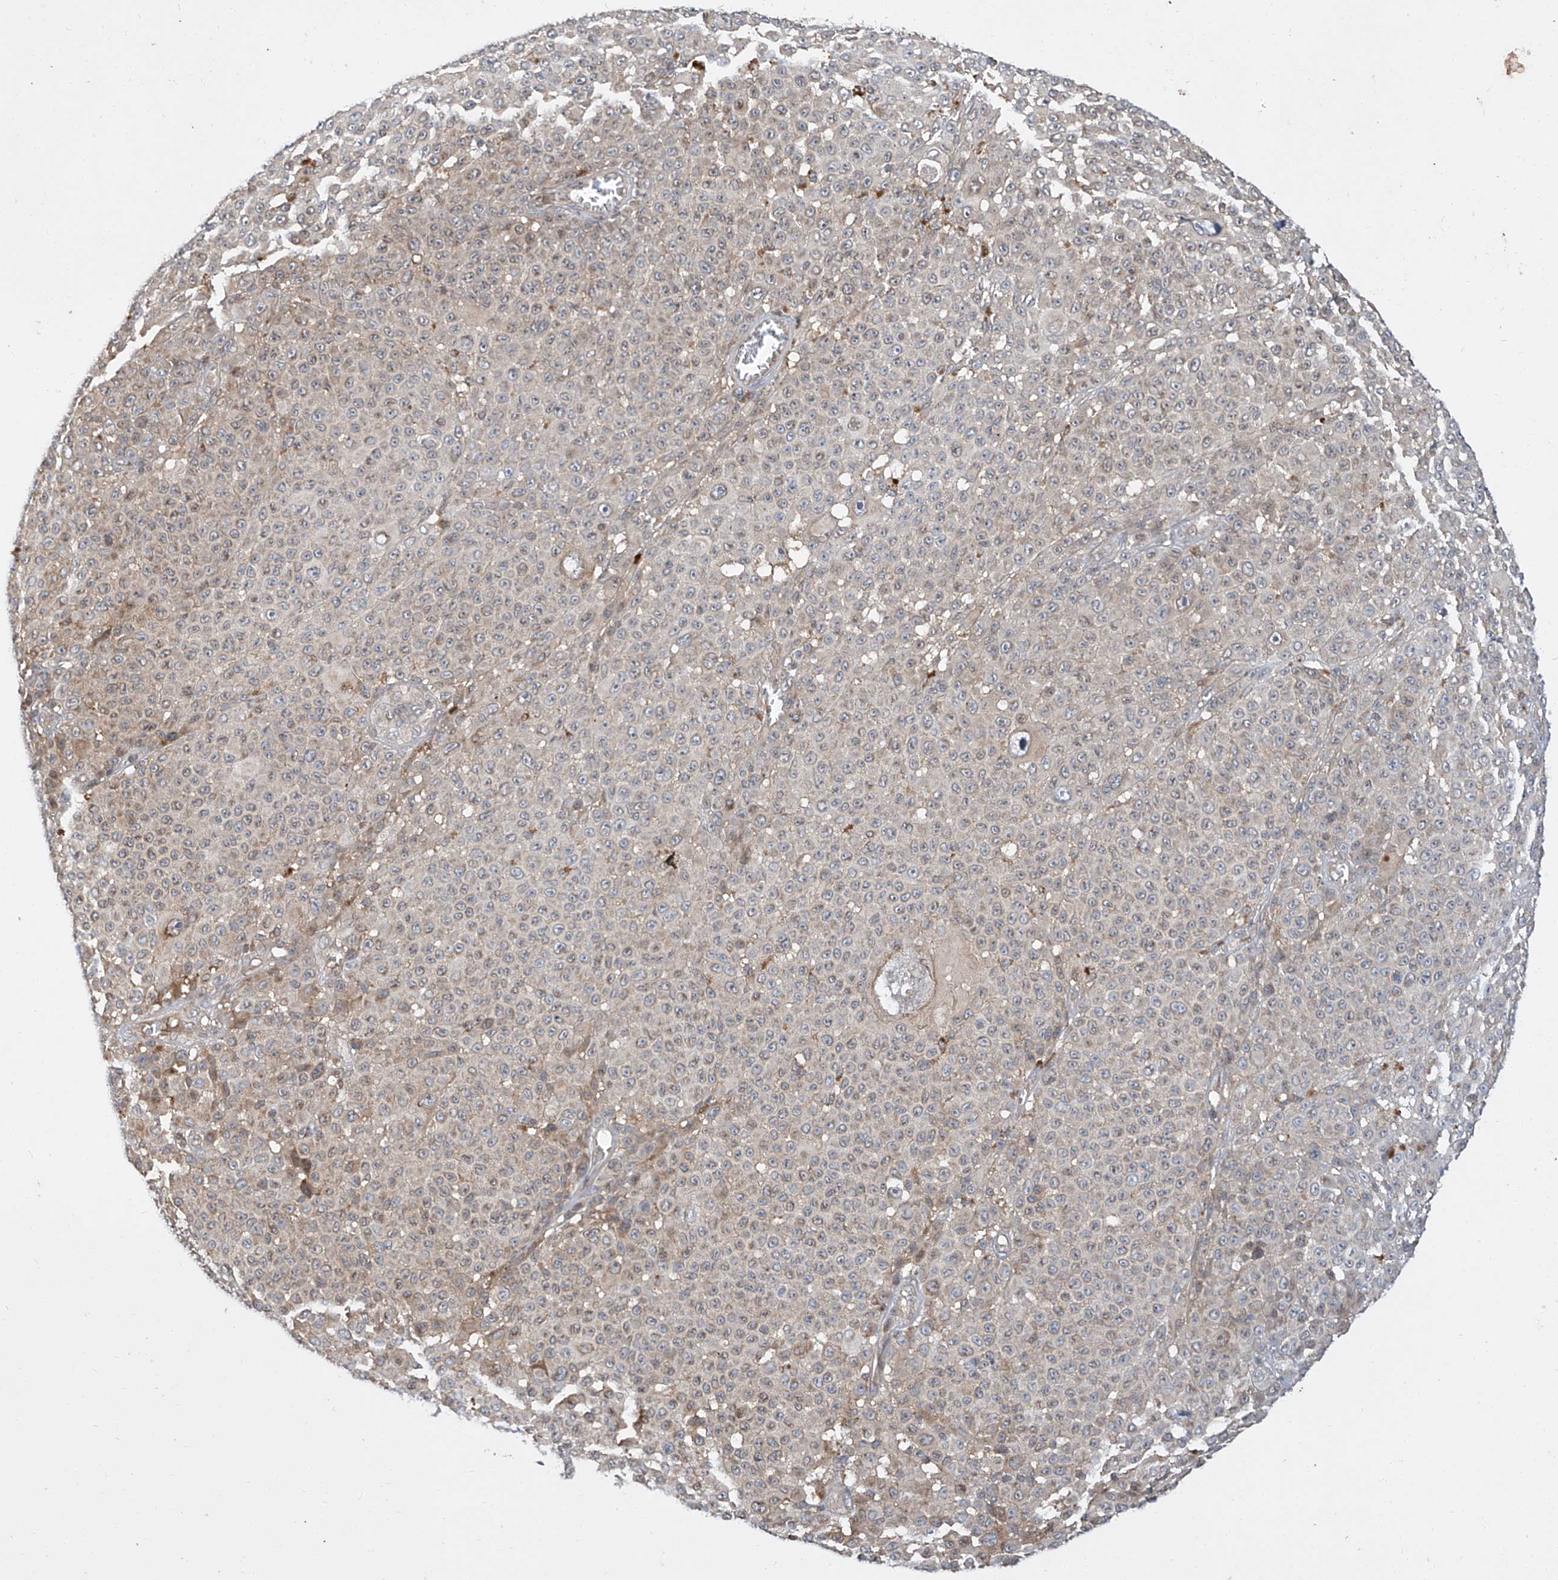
{"staining": {"intensity": "negative", "quantity": "none", "location": "none"}, "tissue": "melanoma", "cell_type": "Tumor cells", "image_type": "cancer", "snomed": [{"axis": "morphology", "description": "Malignant melanoma, NOS"}, {"axis": "topography", "description": "Skin"}], "caption": "DAB immunohistochemical staining of malignant melanoma displays no significant positivity in tumor cells. (DAB immunohistochemistry (IHC) visualized using brightfield microscopy, high magnification).", "gene": "DIRAS3", "patient": {"sex": "female", "age": 94}}